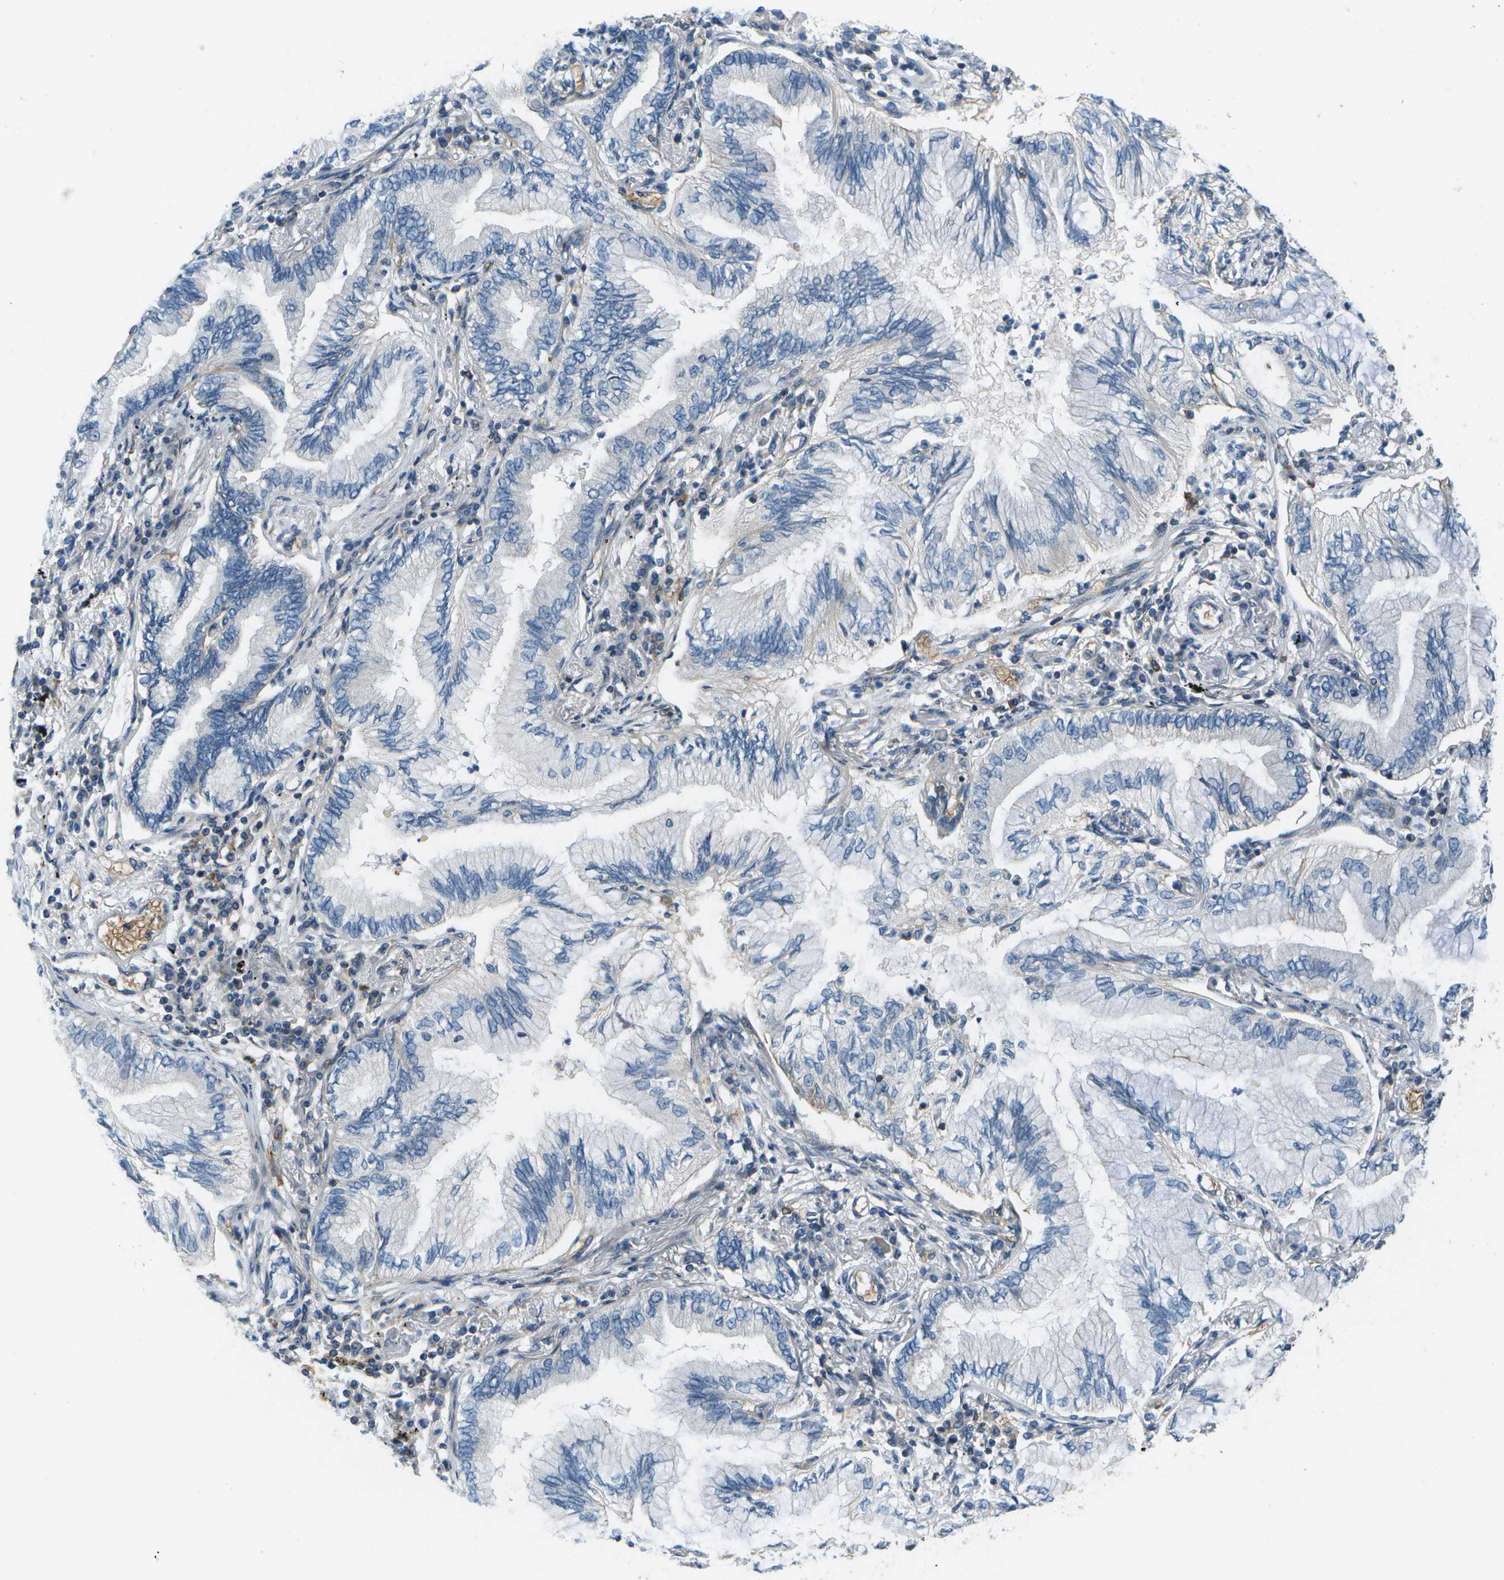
{"staining": {"intensity": "negative", "quantity": "none", "location": "none"}, "tissue": "lung cancer", "cell_type": "Tumor cells", "image_type": "cancer", "snomed": [{"axis": "morphology", "description": "Normal tissue, NOS"}, {"axis": "morphology", "description": "Adenocarcinoma, NOS"}, {"axis": "topography", "description": "Bronchus"}, {"axis": "topography", "description": "Lung"}], "caption": "DAB immunohistochemical staining of human adenocarcinoma (lung) shows no significant staining in tumor cells.", "gene": "CTIF", "patient": {"sex": "female", "age": 70}}